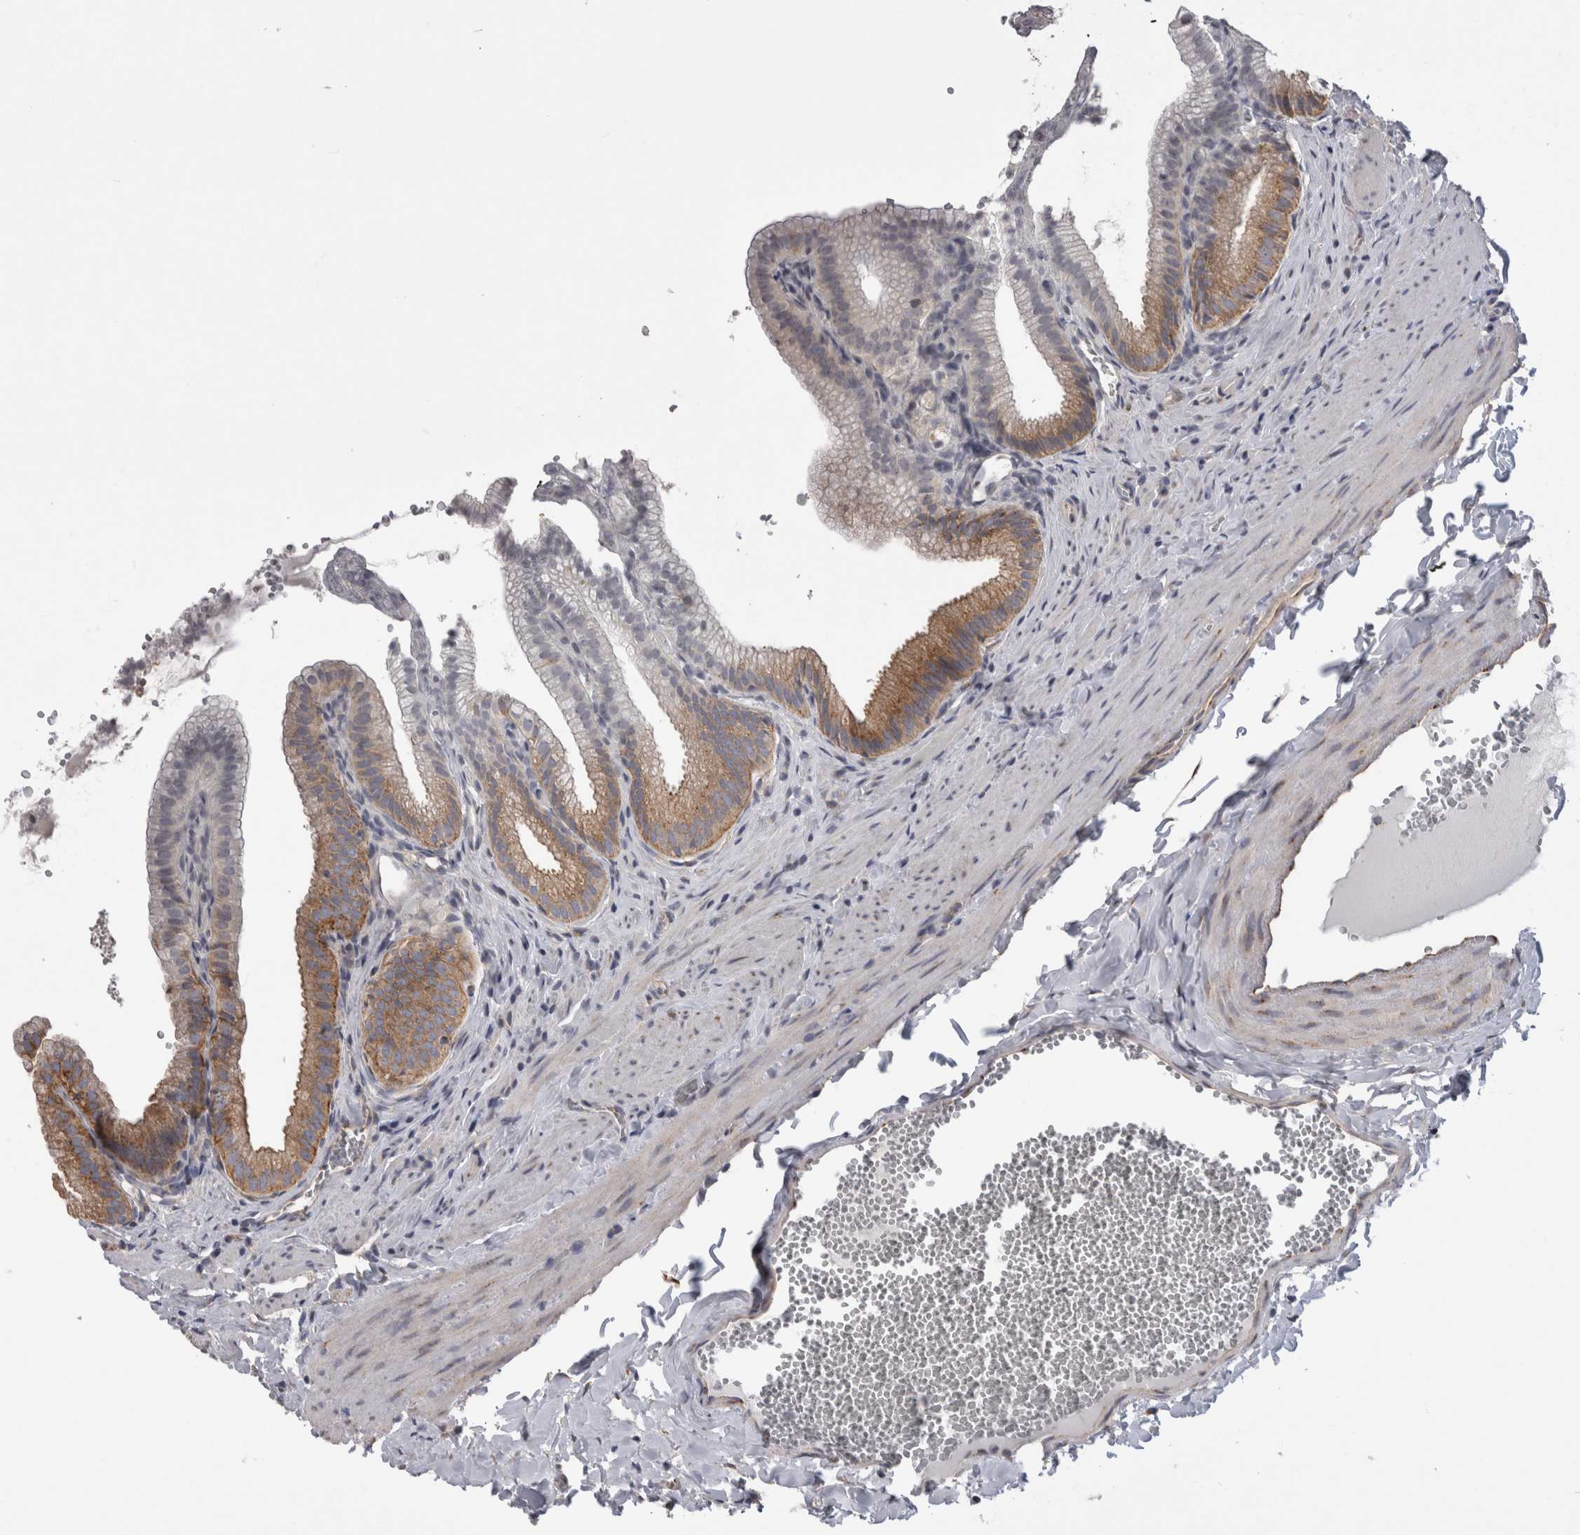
{"staining": {"intensity": "moderate", "quantity": ">75%", "location": "cytoplasmic/membranous"}, "tissue": "gallbladder", "cell_type": "Glandular cells", "image_type": "normal", "snomed": [{"axis": "morphology", "description": "Normal tissue, NOS"}, {"axis": "topography", "description": "Gallbladder"}], "caption": "This histopathology image exhibits immunohistochemistry staining of normal gallbladder, with medium moderate cytoplasmic/membranous positivity in about >75% of glandular cells.", "gene": "ATXN3L", "patient": {"sex": "male", "age": 38}}